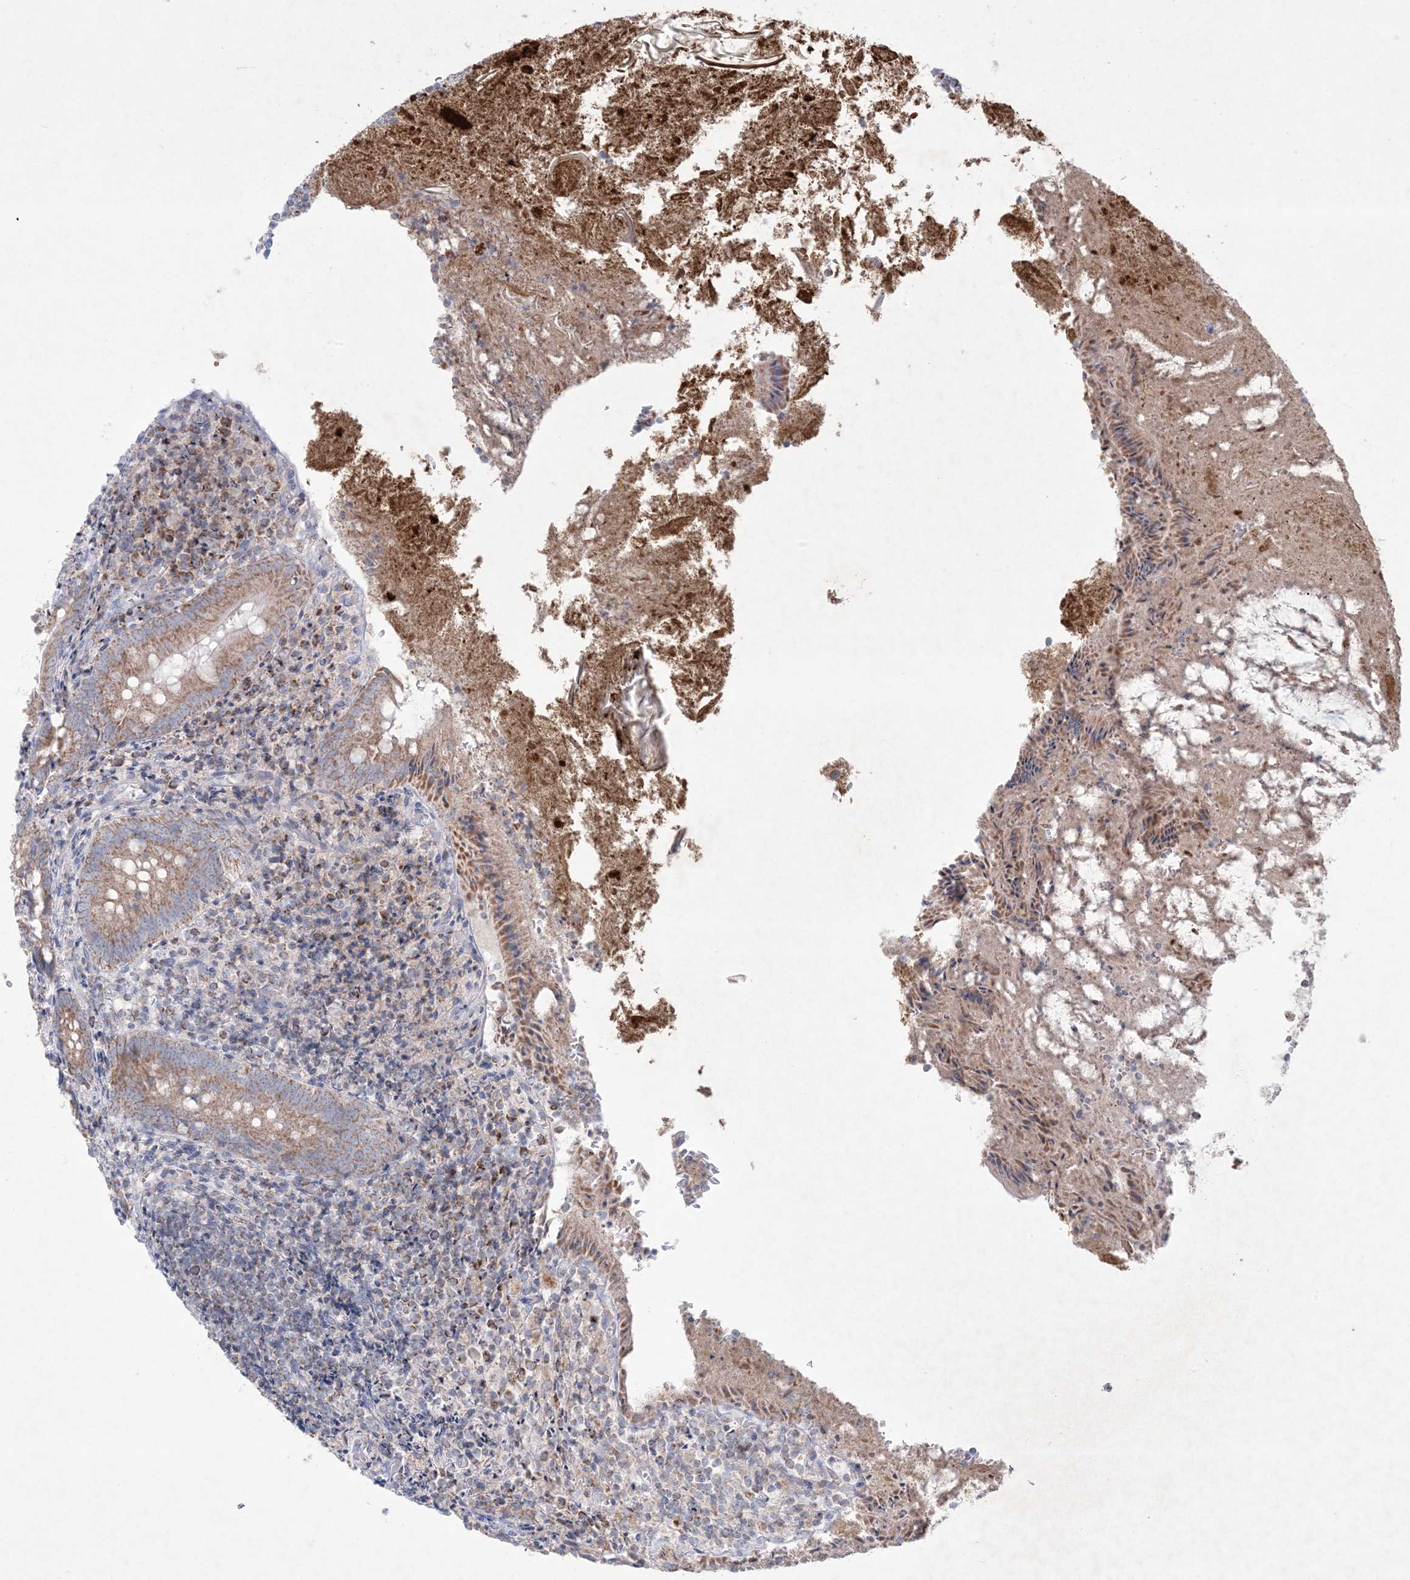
{"staining": {"intensity": "moderate", "quantity": ">75%", "location": "cytoplasmic/membranous"}, "tissue": "appendix", "cell_type": "Glandular cells", "image_type": "normal", "snomed": [{"axis": "morphology", "description": "Normal tissue, NOS"}, {"axis": "topography", "description": "Appendix"}], "caption": "High-magnification brightfield microscopy of unremarkable appendix stained with DAB (3,3'-diaminobenzidine) (brown) and counterstained with hematoxylin (blue). glandular cells exhibit moderate cytoplasmic/membranous expression is identified in approximately>75% of cells. Immunohistochemistry stains the protein of interest in brown and the nuclei are stained blue.", "gene": "KCTD6", "patient": {"sex": "female", "age": 17}}